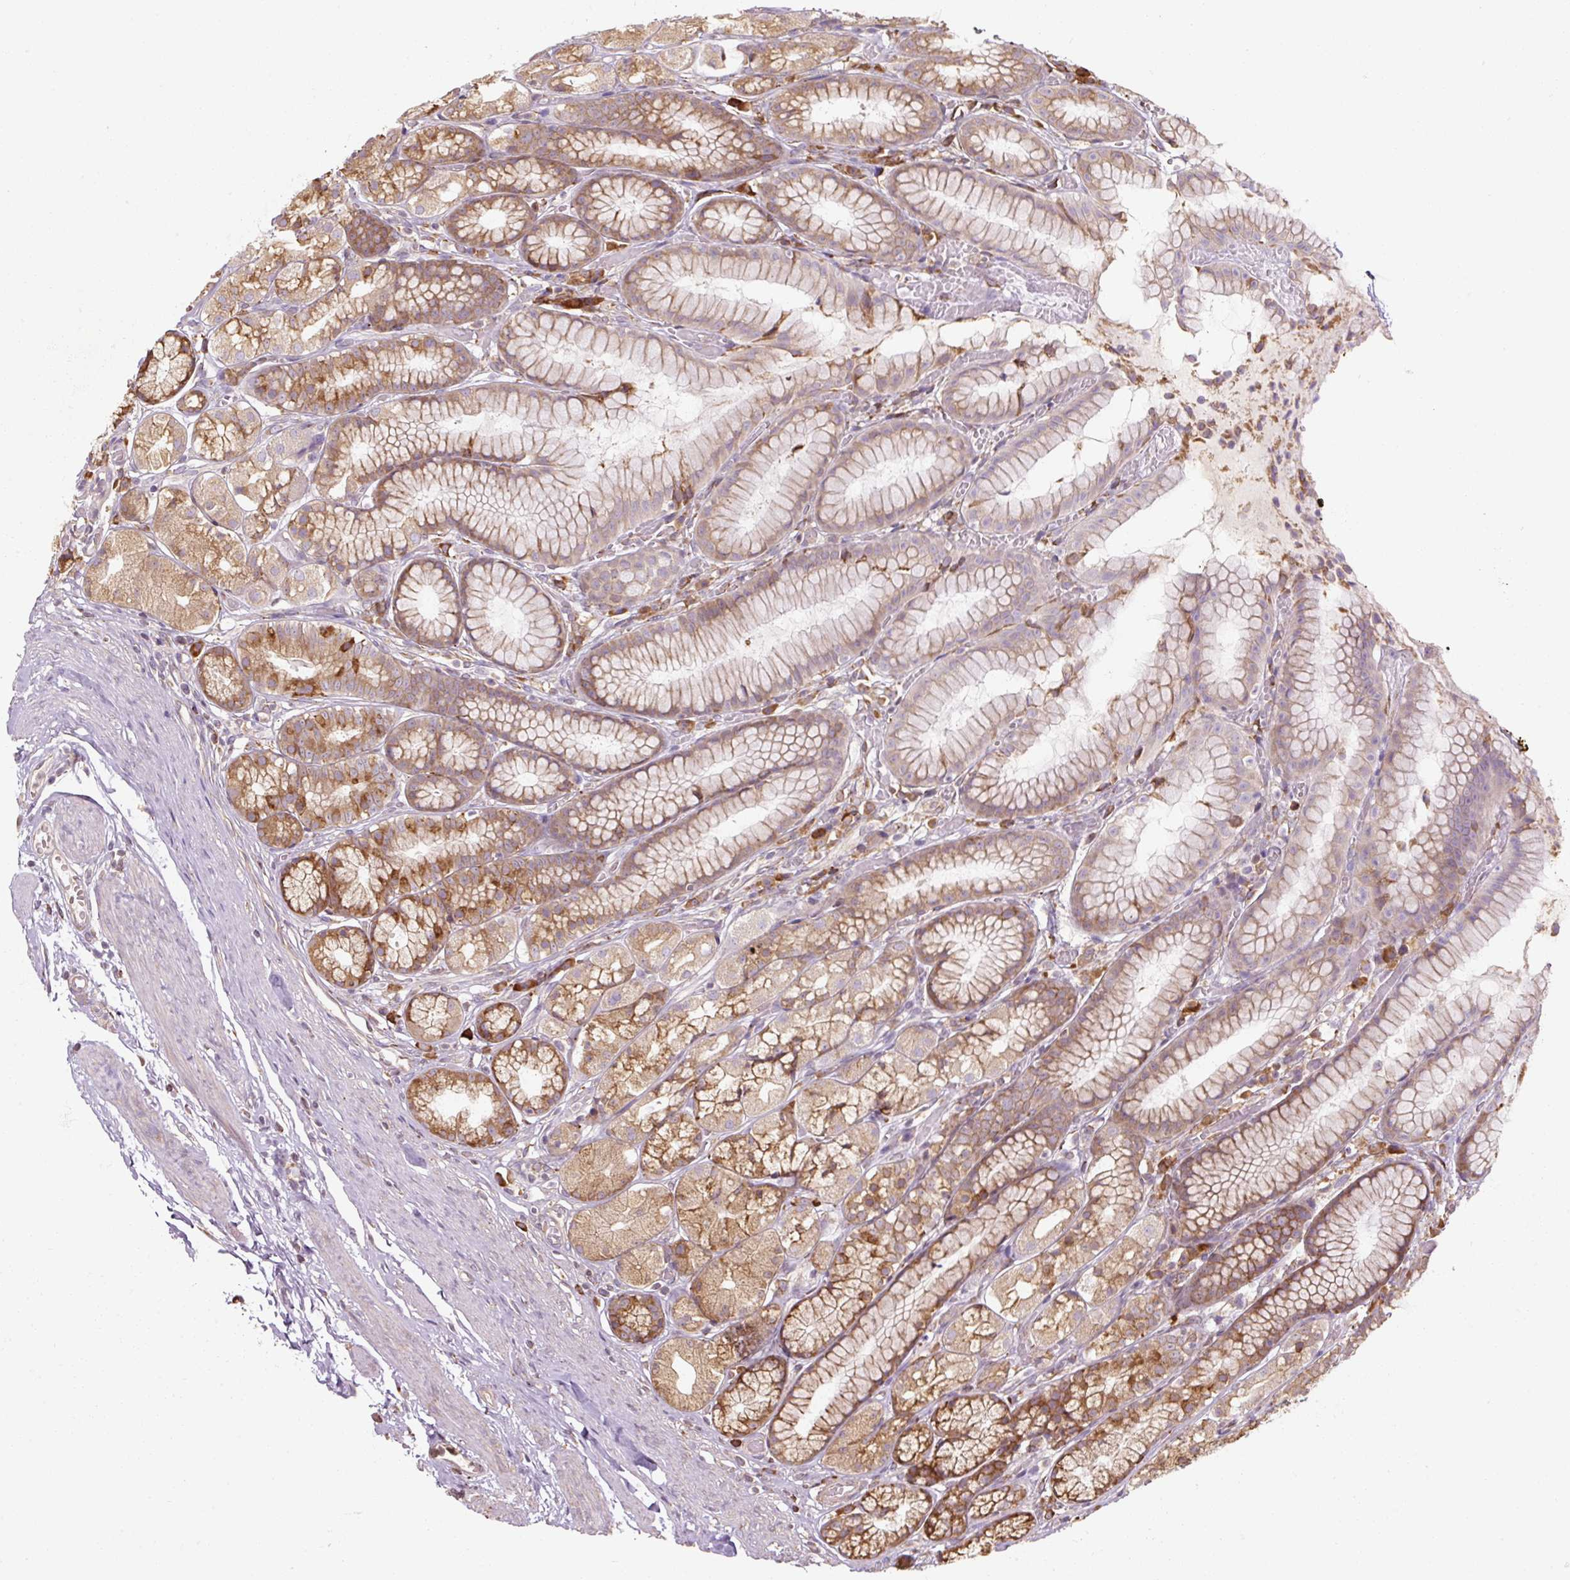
{"staining": {"intensity": "moderate", "quantity": ">75%", "location": "cytoplasmic/membranous"}, "tissue": "stomach", "cell_type": "Glandular cells", "image_type": "normal", "snomed": [{"axis": "morphology", "description": "Normal tissue, NOS"}, {"axis": "topography", "description": "Smooth muscle"}, {"axis": "topography", "description": "Stomach"}], "caption": "DAB (3,3'-diaminobenzidine) immunohistochemical staining of normal stomach exhibits moderate cytoplasmic/membranous protein positivity in about >75% of glandular cells.", "gene": "PRKCSH", "patient": {"sex": "male", "age": 70}}